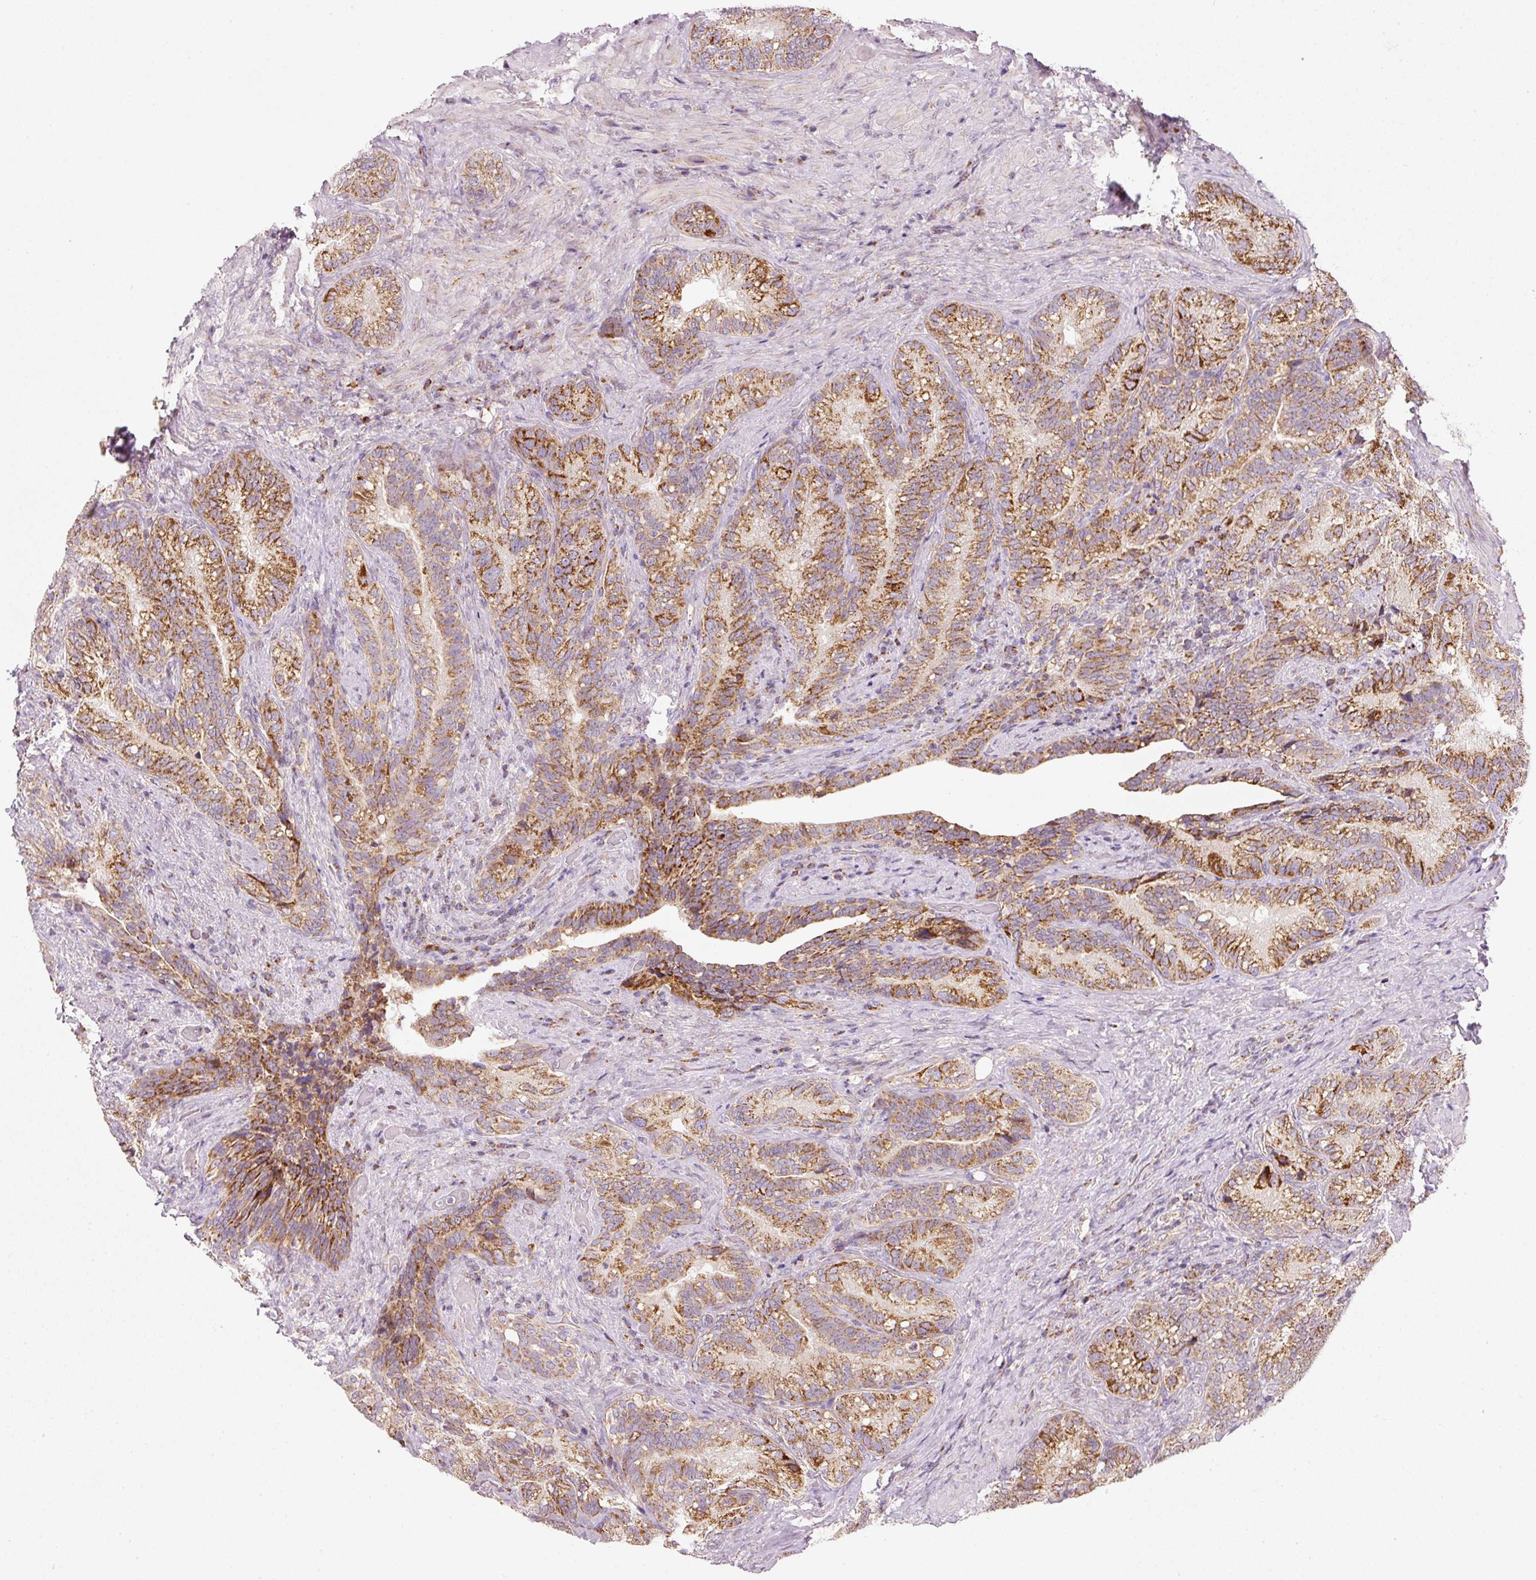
{"staining": {"intensity": "moderate", "quantity": ">75%", "location": "cytoplasmic/membranous"}, "tissue": "seminal vesicle", "cell_type": "Glandular cells", "image_type": "normal", "snomed": [{"axis": "morphology", "description": "Normal tissue, NOS"}, {"axis": "topography", "description": "Seminal veicle"}], "caption": "IHC histopathology image of unremarkable seminal vesicle: seminal vesicle stained using immunohistochemistry (IHC) shows medium levels of moderate protein expression localized specifically in the cytoplasmic/membranous of glandular cells, appearing as a cytoplasmic/membranous brown color.", "gene": "FAM78B", "patient": {"sex": "male", "age": 68}}